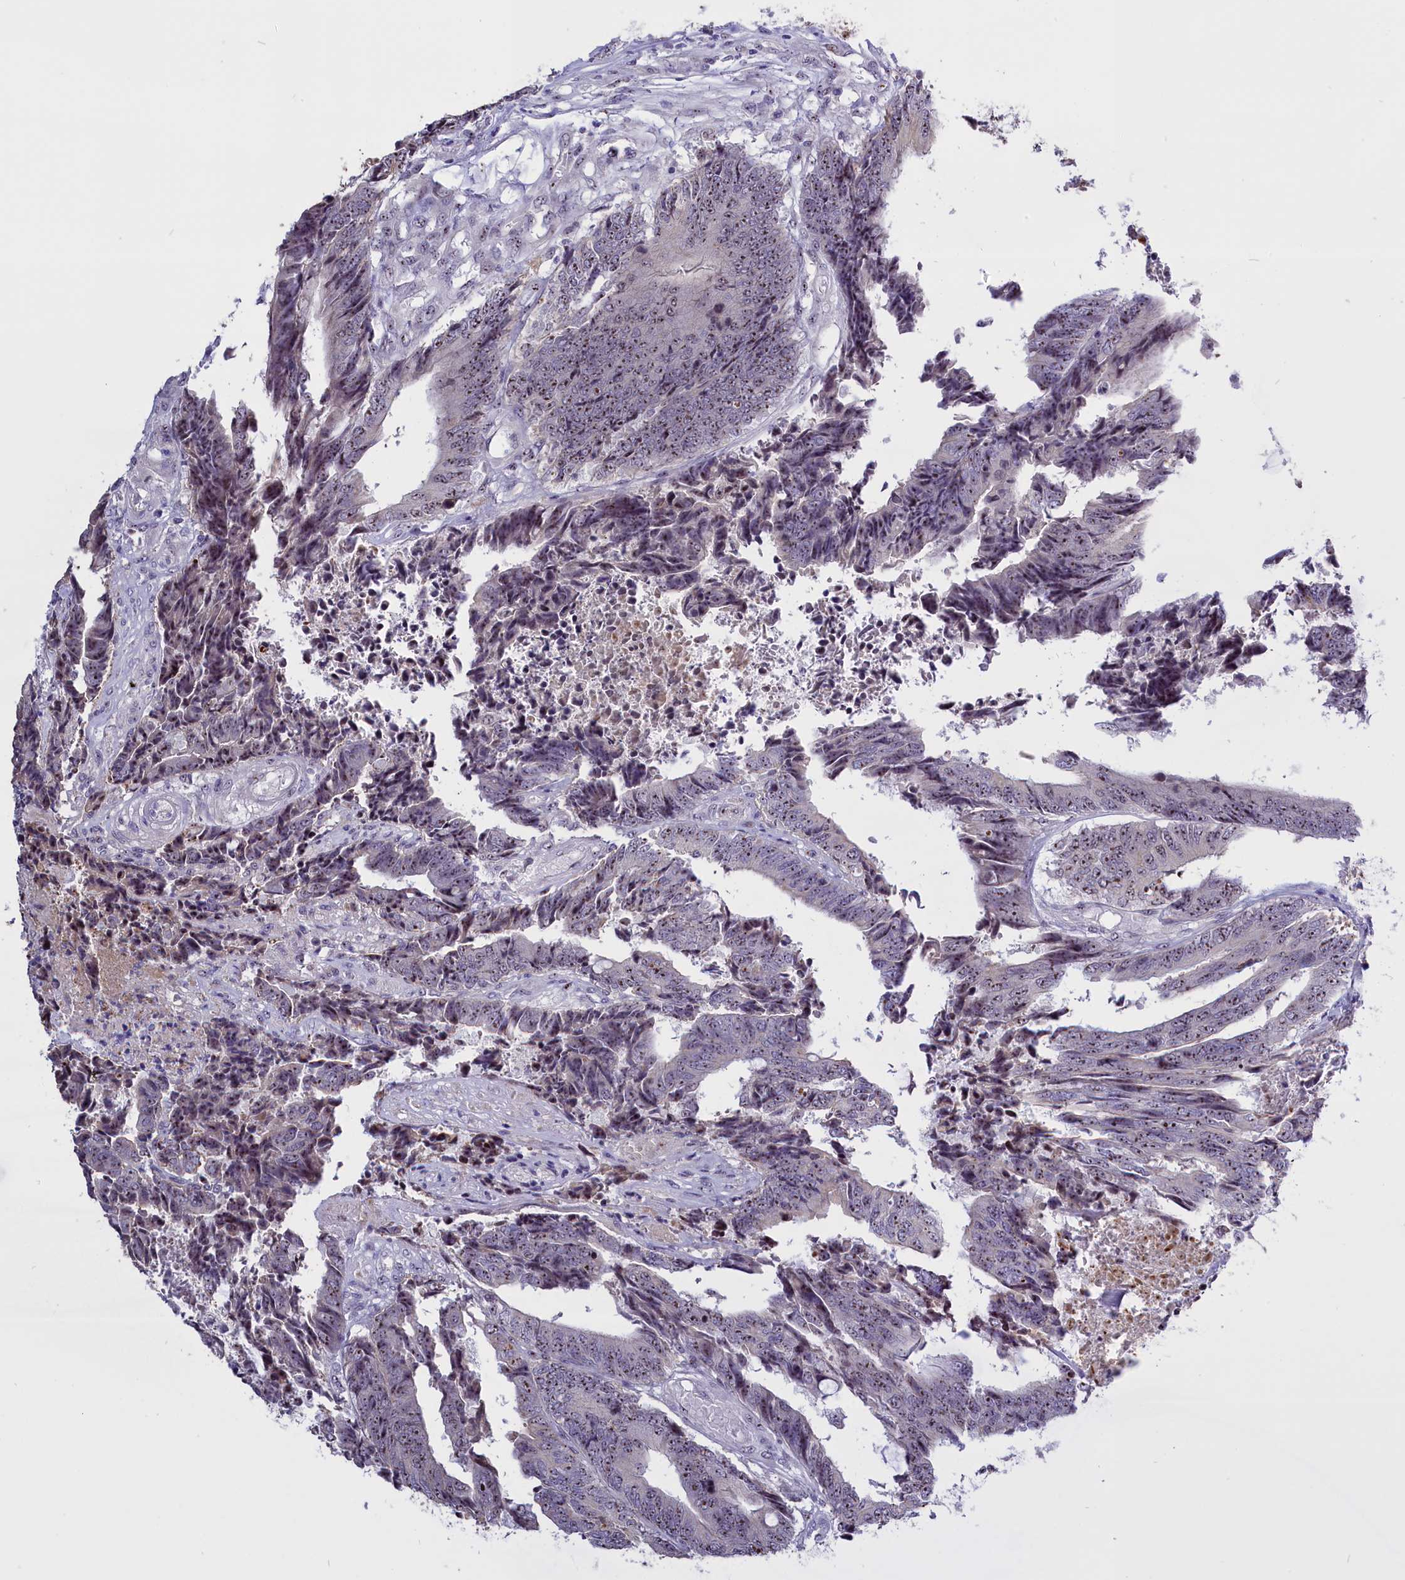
{"staining": {"intensity": "moderate", "quantity": ">75%", "location": "nuclear"}, "tissue": "colorectal cancer", "cell_type": "Tumor cells", "image_type": "cancer", "snomed": [{"axis": "morphology", "description": "Adenocarcinoma, NOS"}, {"axis": "topography", "description": "Rectum"}], "caption": "Protein staining reveals moderate nuclear staining in about >75% of tumor cells in colorectal cancer. (brown staining indicates protein expression, while blue staining denotes nuclei).", "gene": "TBL3", "patient": {"sex": "male", "age": 84}}